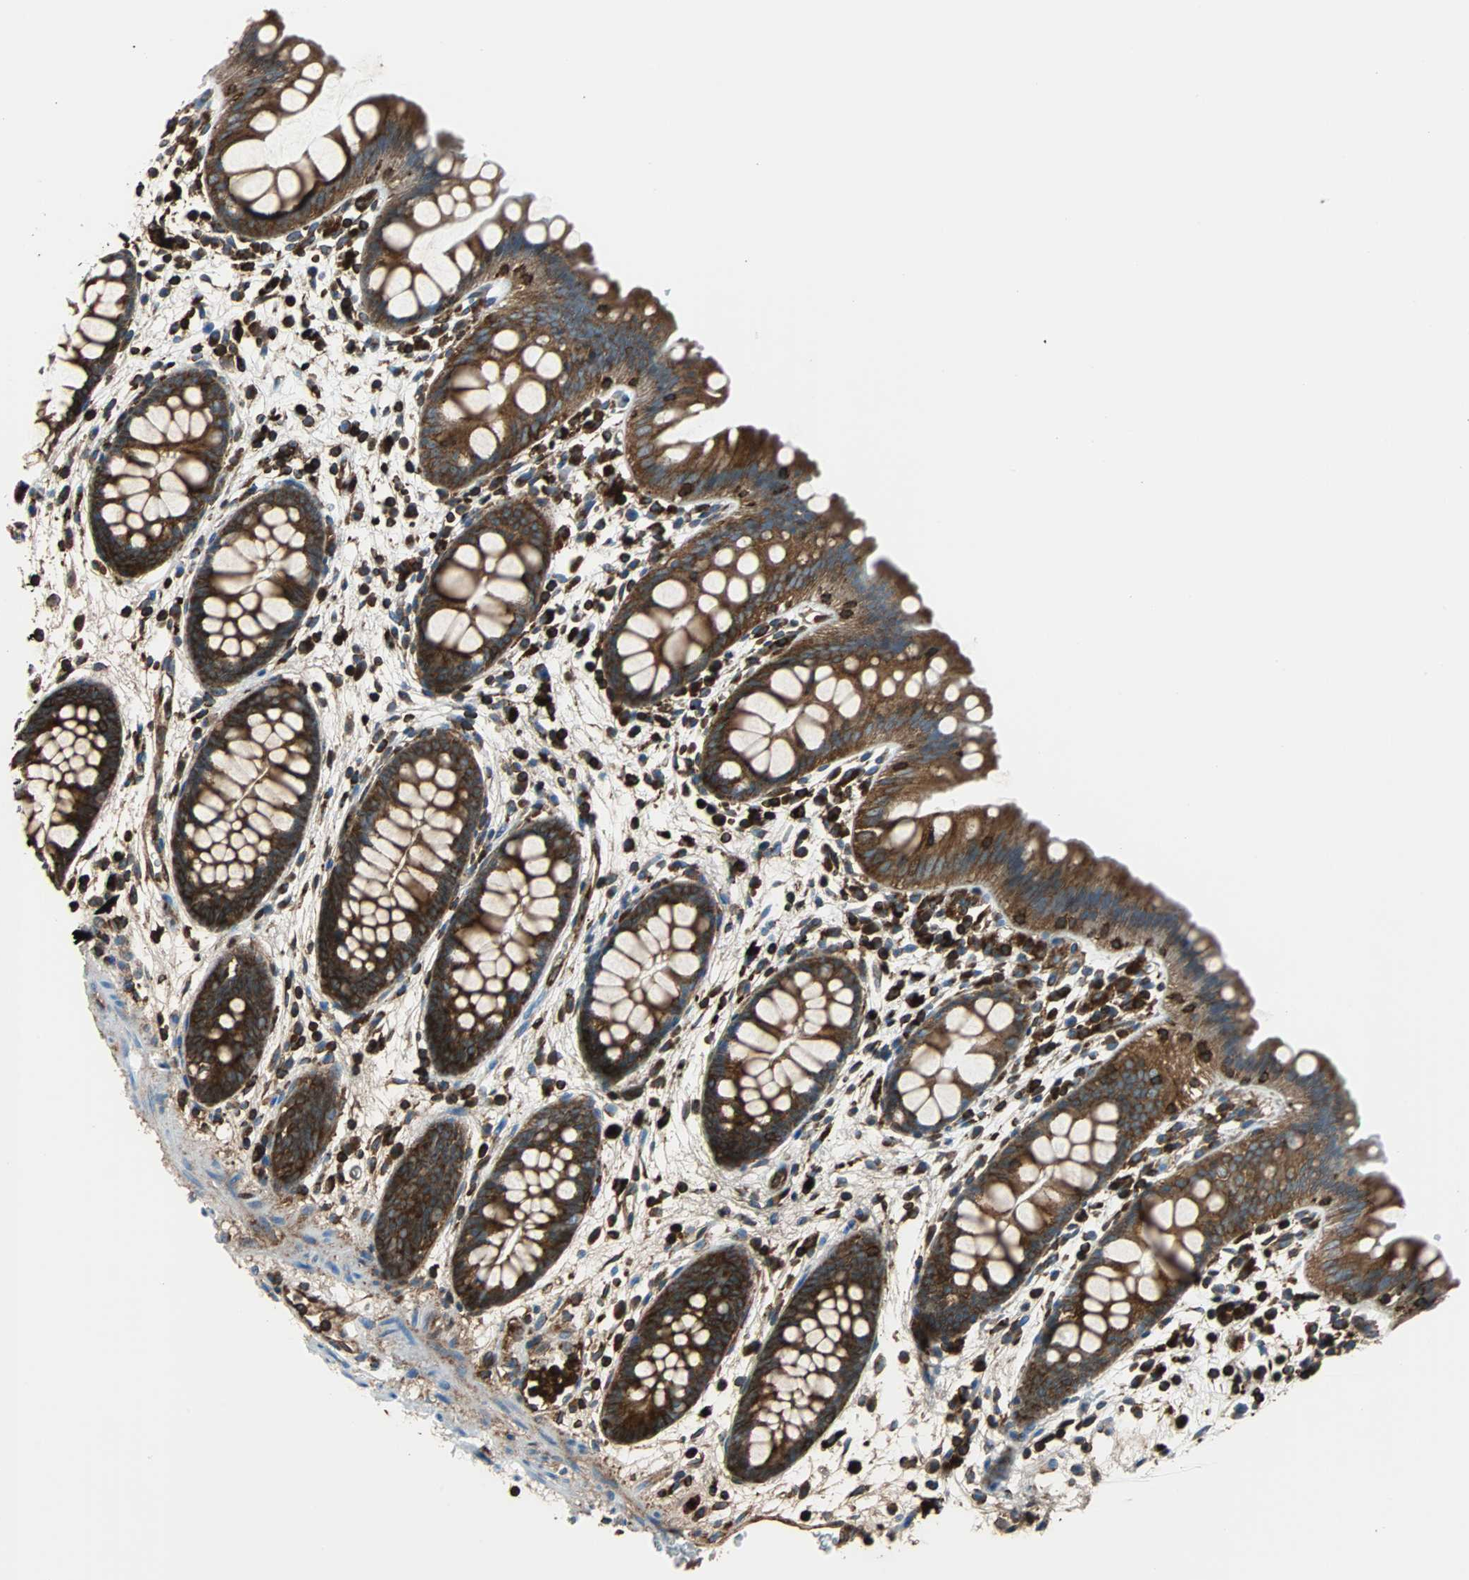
{"staining": {"intensity": "moderate", "quantity": ">75%", "location": "cytoplasmic/membranous"}, "tissue": "colon", "cell_type": "Endothelial cells", "image_type": "normal", "snomed": [{"axis": "morphology", "description": "Normal tissue, NOS"}, {"axis": "topography", "description": "Smooth muscle"}, {"axis": "topography", "description": "Colon"}], "caption": "Protein expression analysis of unremarkable human colon reveals moderate cytoplasmic/membranous positivity in approximately >75% of endothelial cells. (Stains: DAB in brown, nuclei in blue, Microscopy: brightfield microscopy at high magnification).", "gene": "RELA", "patient": {"sex": "male", "age": 67}}